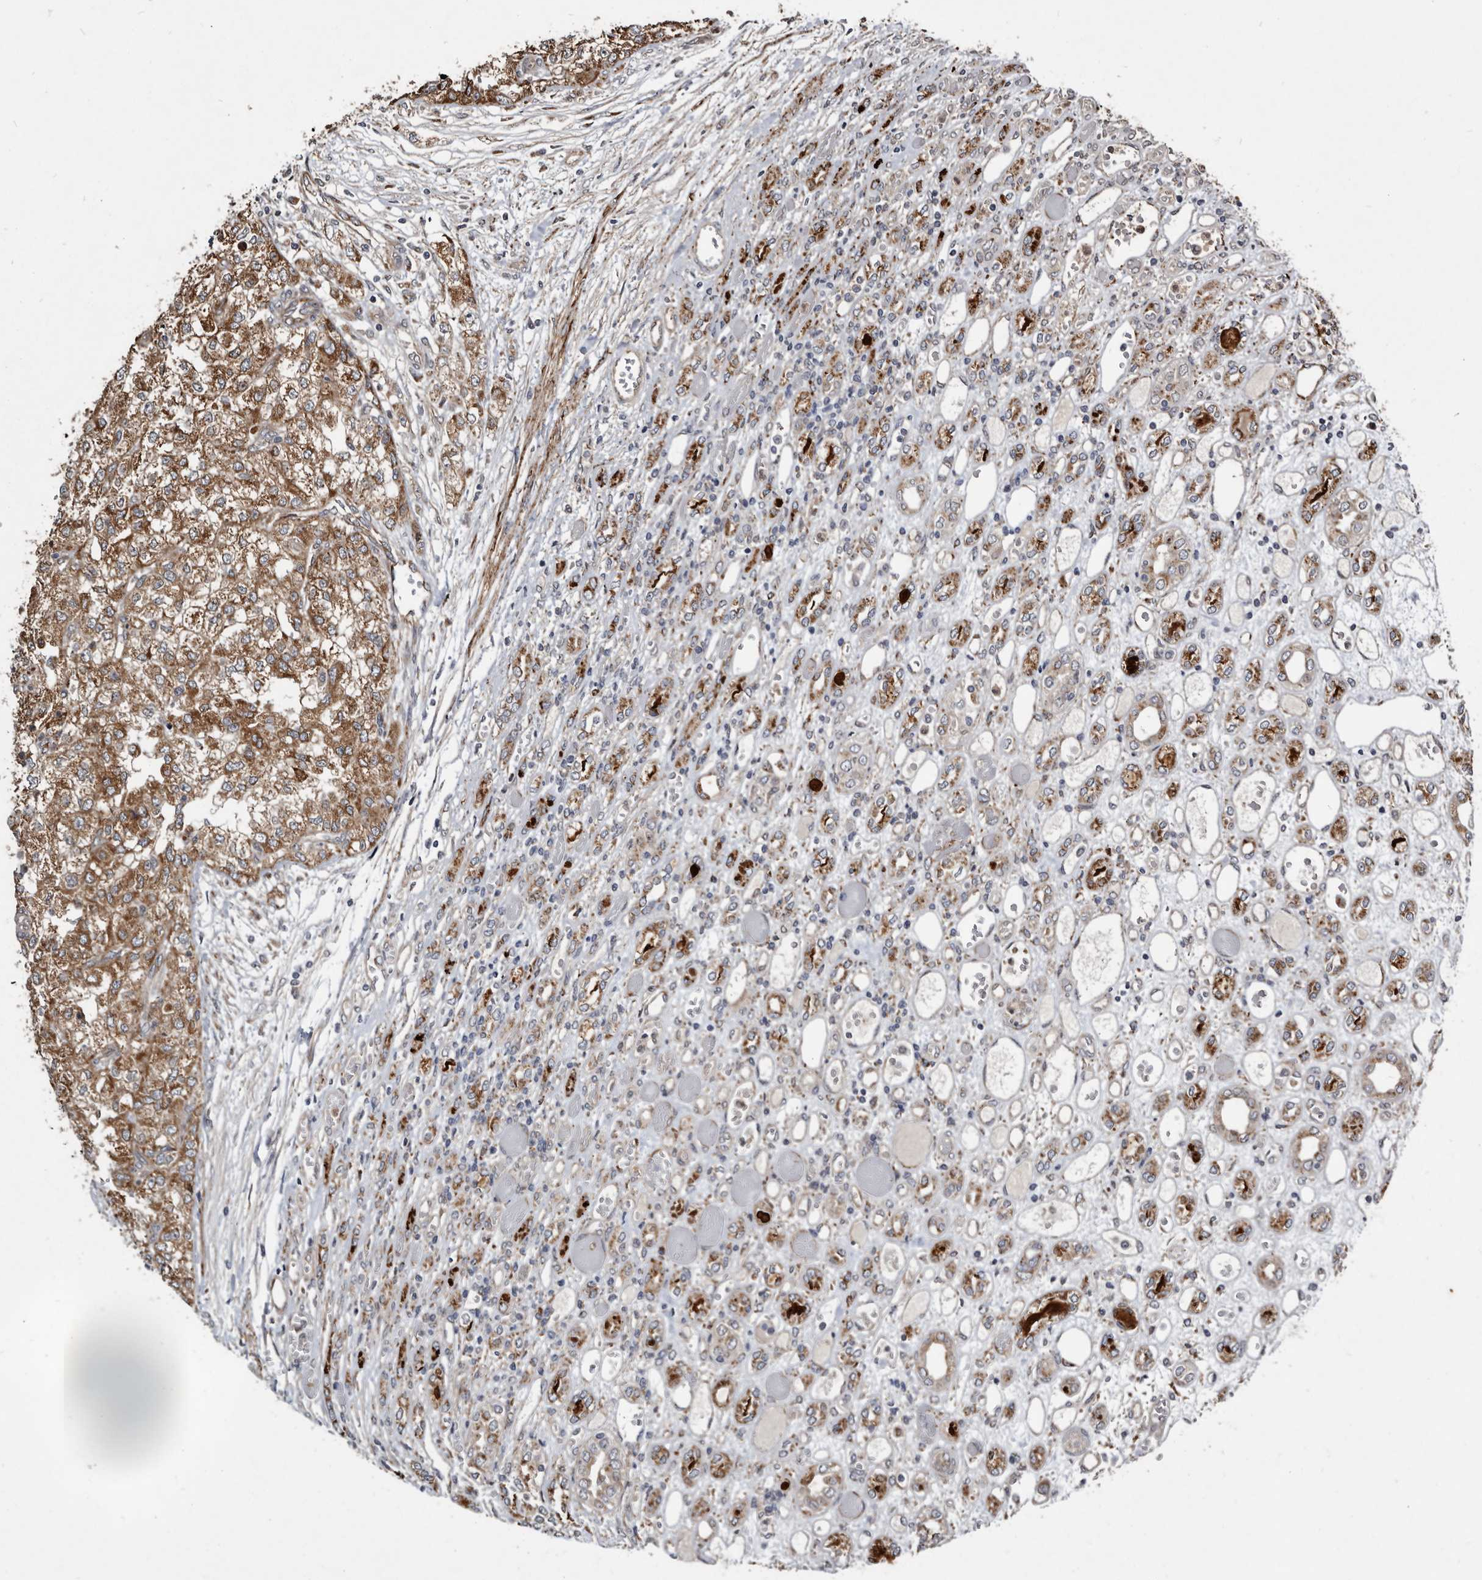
{"staining": {"intensity": "moderate", "quantity": ">75%", "location": "cytoplasmic/membranous"}, "tissue": "renal cancer", "cell_type": "Tumor cells", "image_type": "cancer", "snomed": [{"axis": "morphology", "description": "Adenocarcinoma, NOS"}, {"axis": "topography", "description": "Kidney"}], "caption": "Moderate cytoplasmic/membranous staining for a protein is appreciated in approximately >75% of tumor cells of renal cancer using IHC.", "gene": "CTSA", "patient": {"sex": "female", "age": 54}}